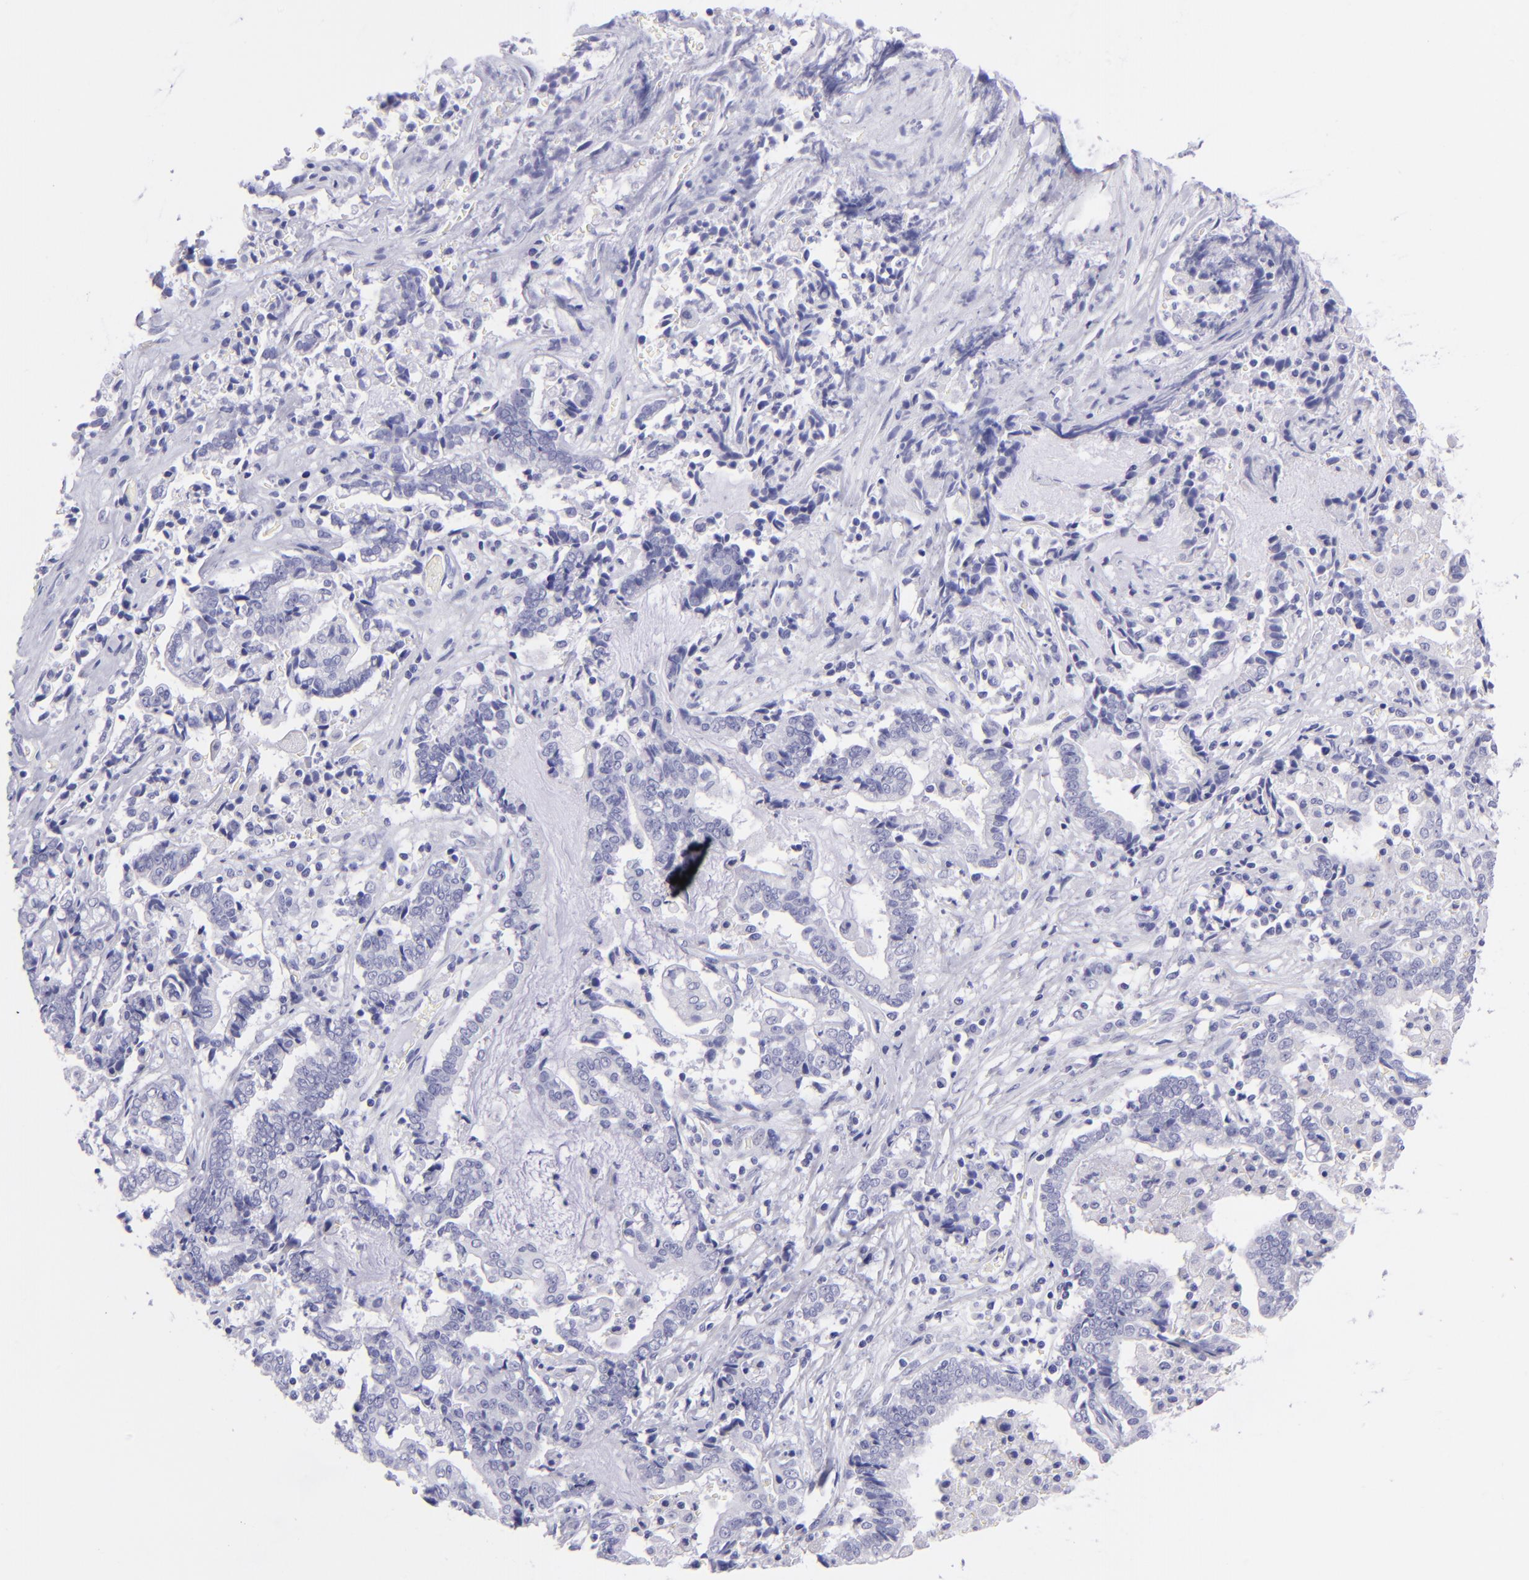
{"staining": {"intensity": "negative", "quantity": "none", "location": "none"}, "tissue": "liver cancer", "cell_type": "Tumor cells", "image_type": "cancer", "snomed": [{"axis": "morphology", "description": "Cholangiocarcinoma"}, {"axis": "topography", "description": "Liver"}], "caption": "Human cholangiocarcinoma (liver) stained for a protein using immunohistochemistry (IHC) displays no staining in tumor cells.", "gene": "CNP", "patient": {"sex": "male", "age": 57}}